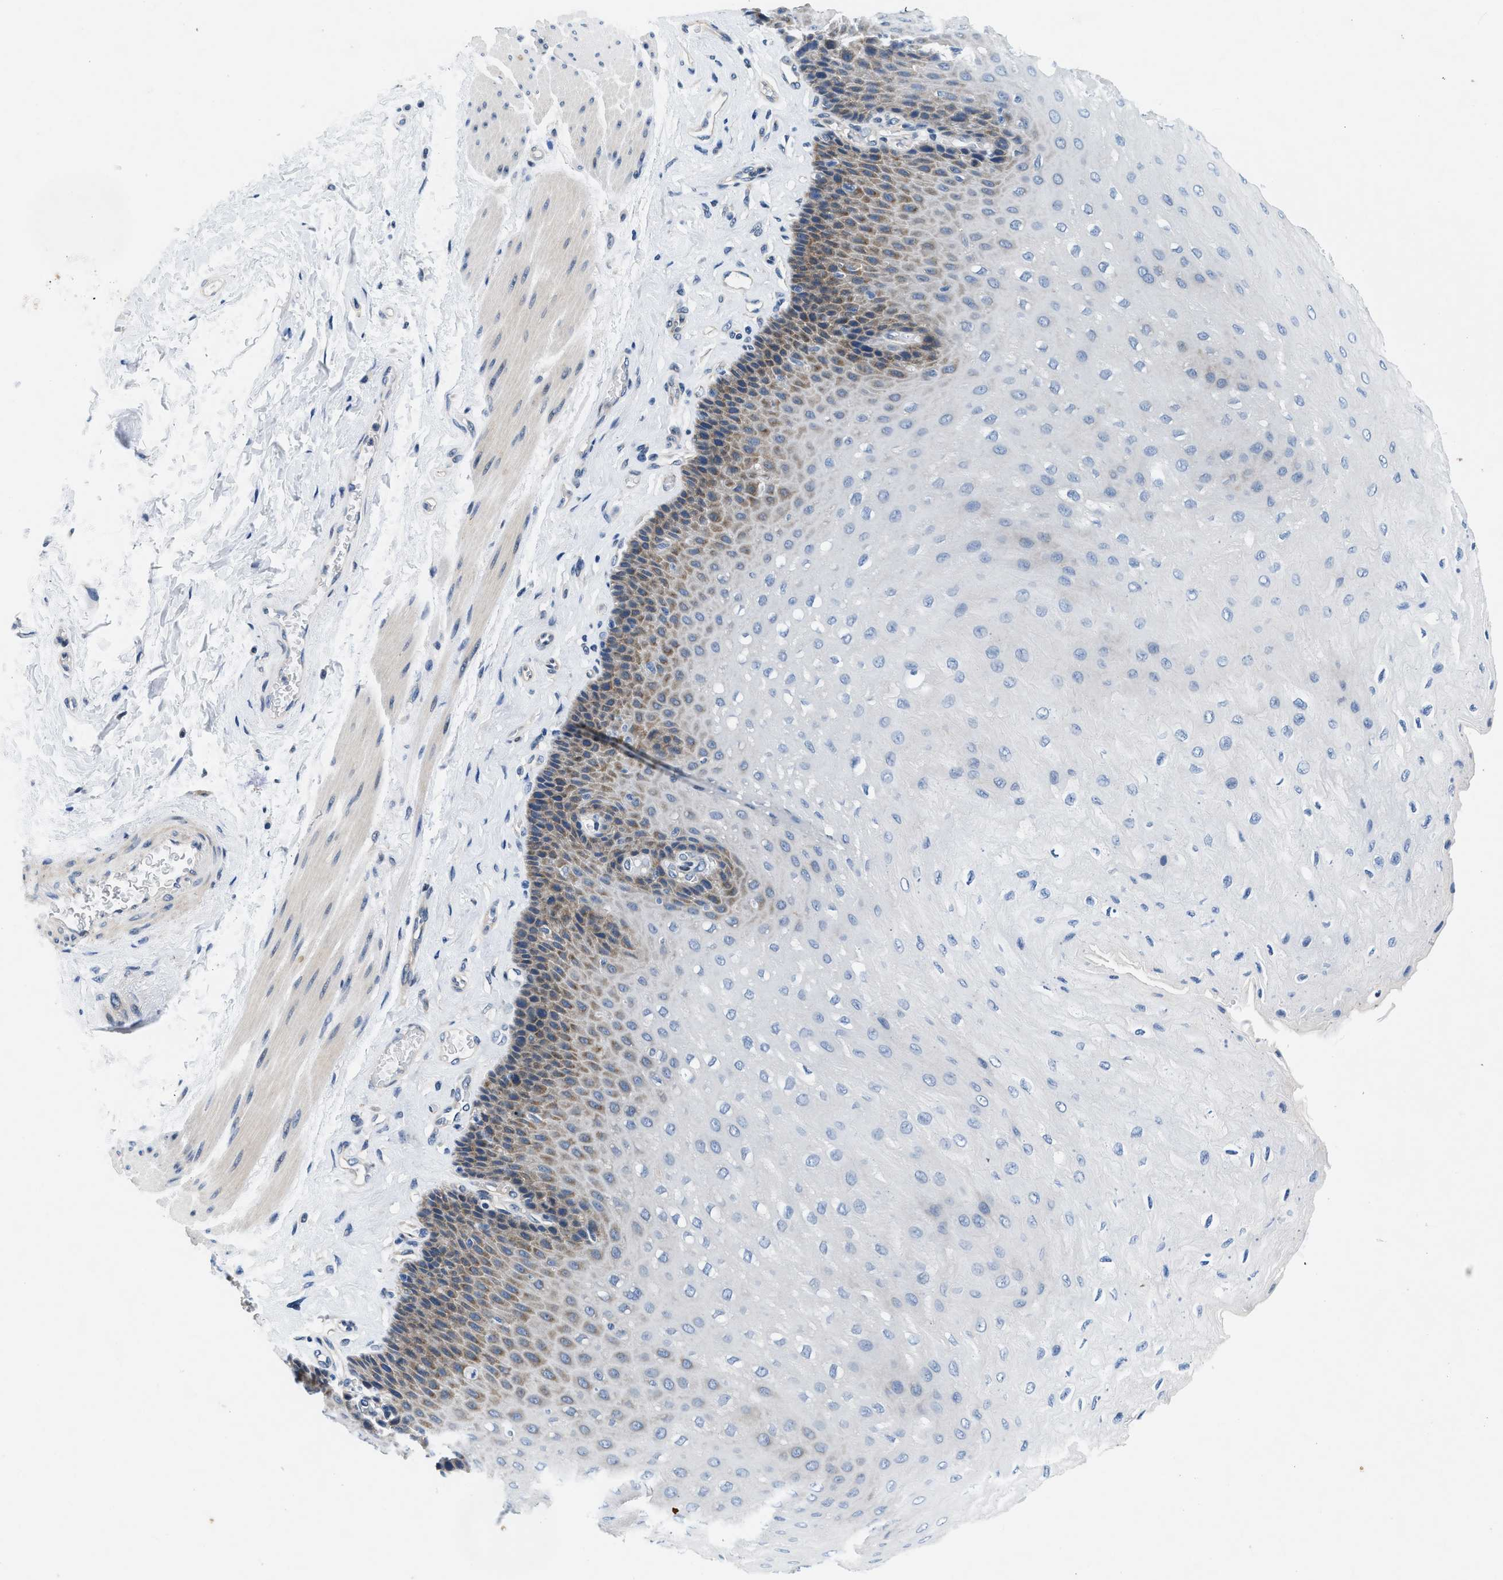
{"staining": {"intensity": "moderate", "quantity": "<25%", "location": "cytoplasmic/membranous"}, "tissue": "esophagus", "cell_type": "Squamous epithelial cells", "image_type": "normal", "snomed": [{"axis": "morphology", "description": "Normal tissue, NOS"}, {"axis": "topography", "description": "Esophagus"}], "caption": "Protein expression analysis of normal esophagus exhibits moderate cytoplasmic/membranous expression in approximately <25% of squamous epithelial cells.", "gene": "COPS2", "patient": {"sex": "female", "age": 72}}